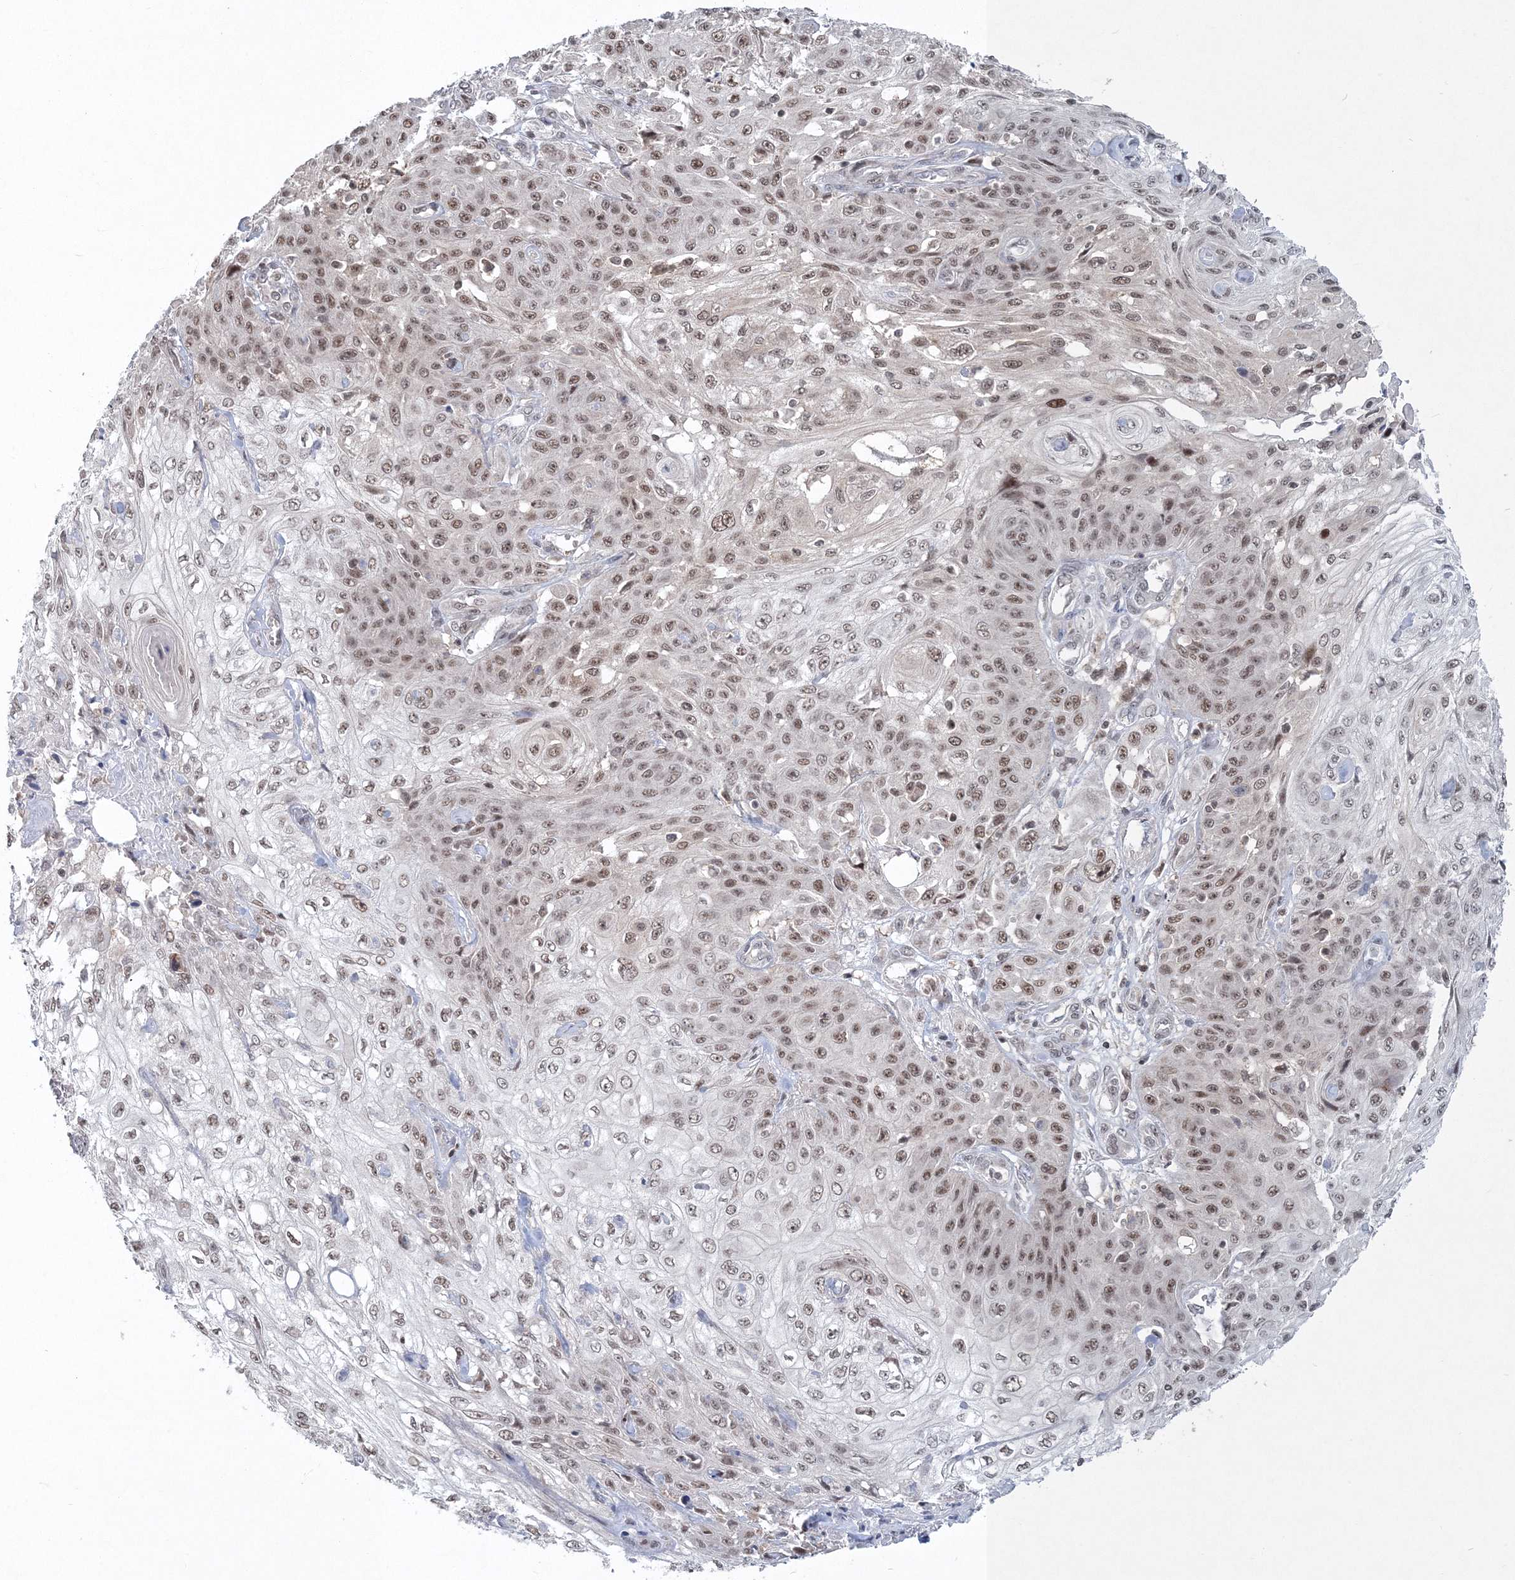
{"staining": {"intensity": "weak", "quantity": ">75%", "location": "nuclear"}, "tissue": "skin cancer", "cell_type": "Tumor cells", "image_type": "cancer", "snomed": [{"axis": "morphology", "description": "Squamous cell carcinoma, NOS"}, {"axis": "morphology", "description": "Squamous cell carcinoma, metastatic, NOS"}, {"axis": "topography", "description": "Skin"}, {"axis": "topography", "description": "Lymph node"}], "caption": "Skin cancer (metastatic squamous cell carcinoma) stained with DAB IHC displays low levels of weak nuclear expression in about >75% of tumor cells. The staining was performed using DAB, with brown indicating positive protein expression. Nuclei are stained blue with hematoxylin.", "gene": "PDS5A", "patient": {"sex": "male", "age": 75}}